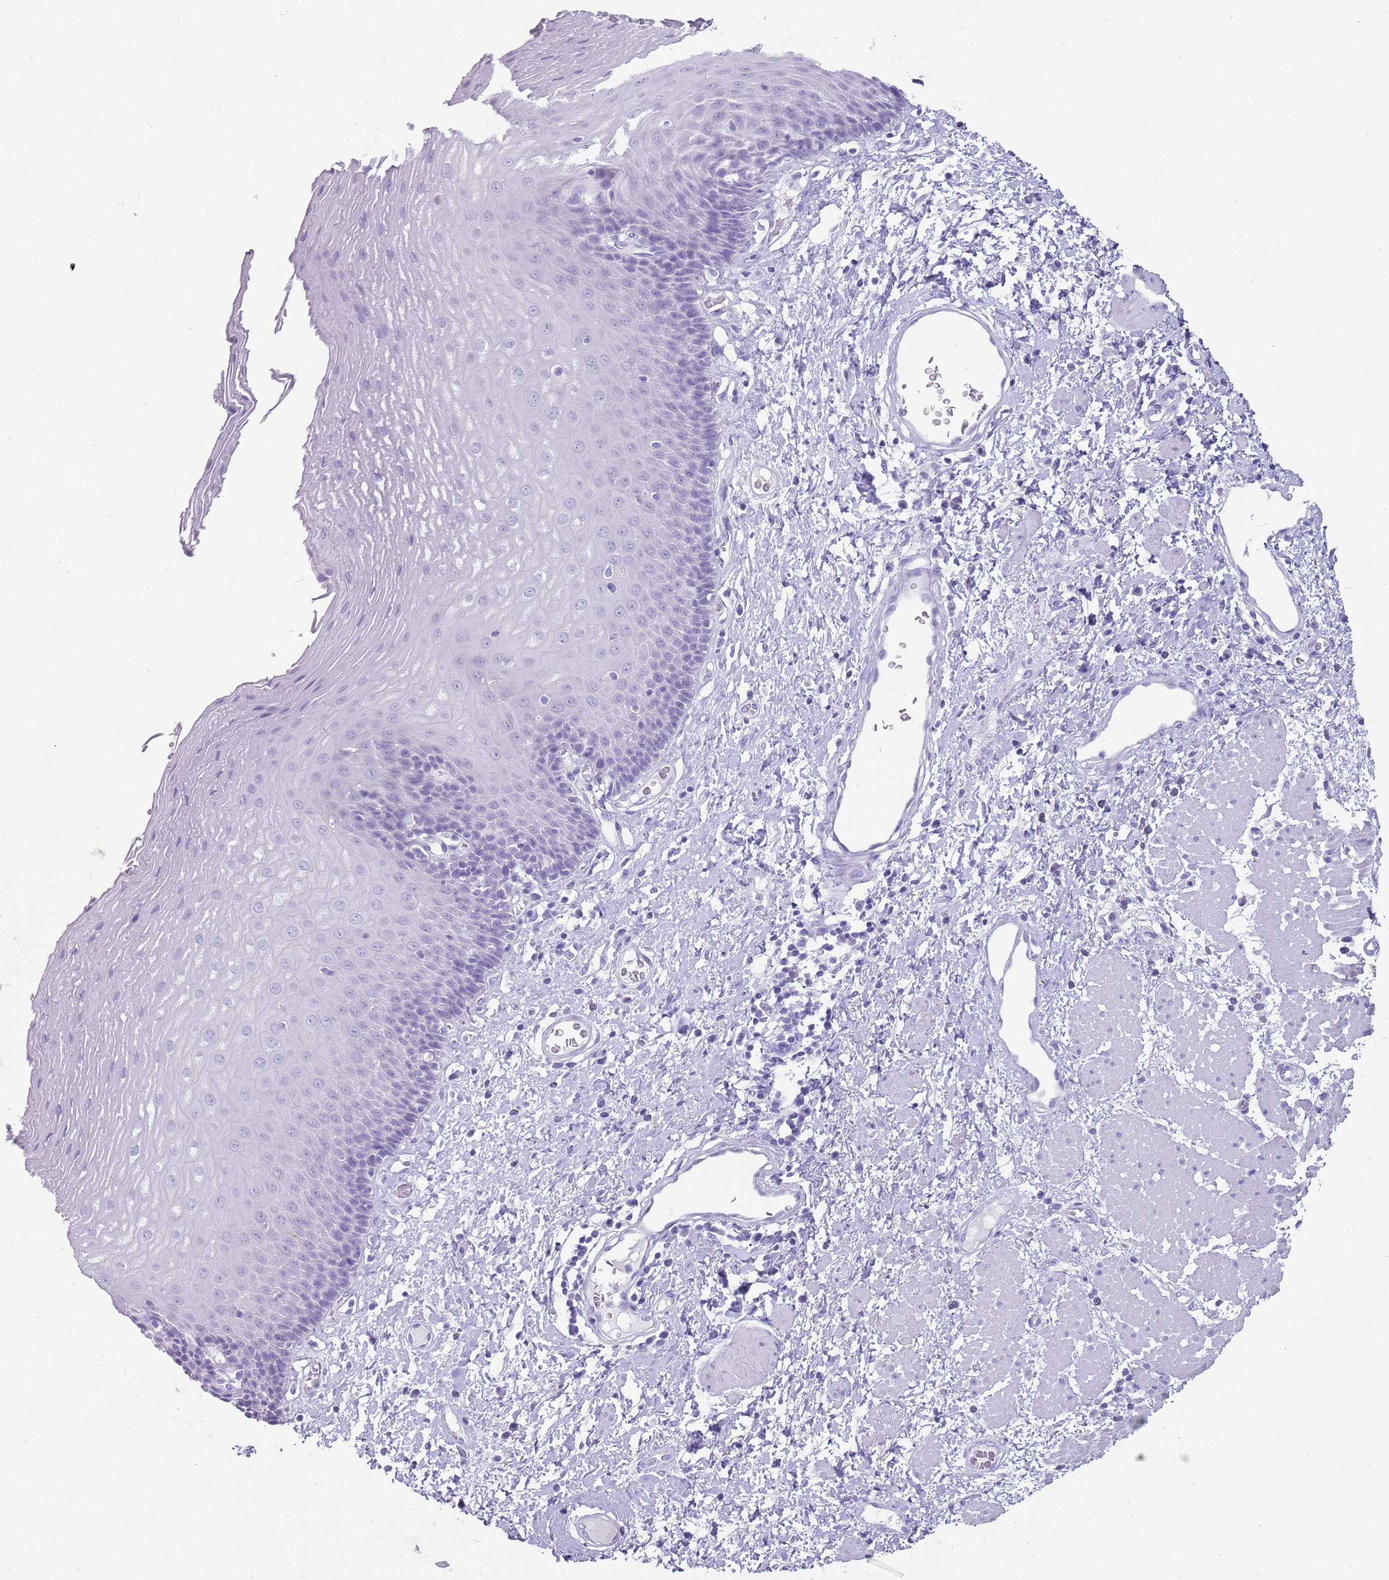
{"staining": {"intensity": "negative", "quantity": "none", "location": "none"}, "tissue": "esophagus", "cell_type": "Squamous epithelial cells", "image_type": "normal", "snomed": [{"axis": "morphology", "description": "Normal tissue, NOS"}, {"axis": "morphology", "description": "Adenocarcinoma, NOS"}, {"axis": "topography", "description": "Esophagus"}], "caption": "A high-resolution image shows IHC staining of normal esophagus, which demonstrates no significant staining in squamous epithelial cells.", "gene": "ENSG00000271254", "patient": {"sex": "male", "age": 62}}